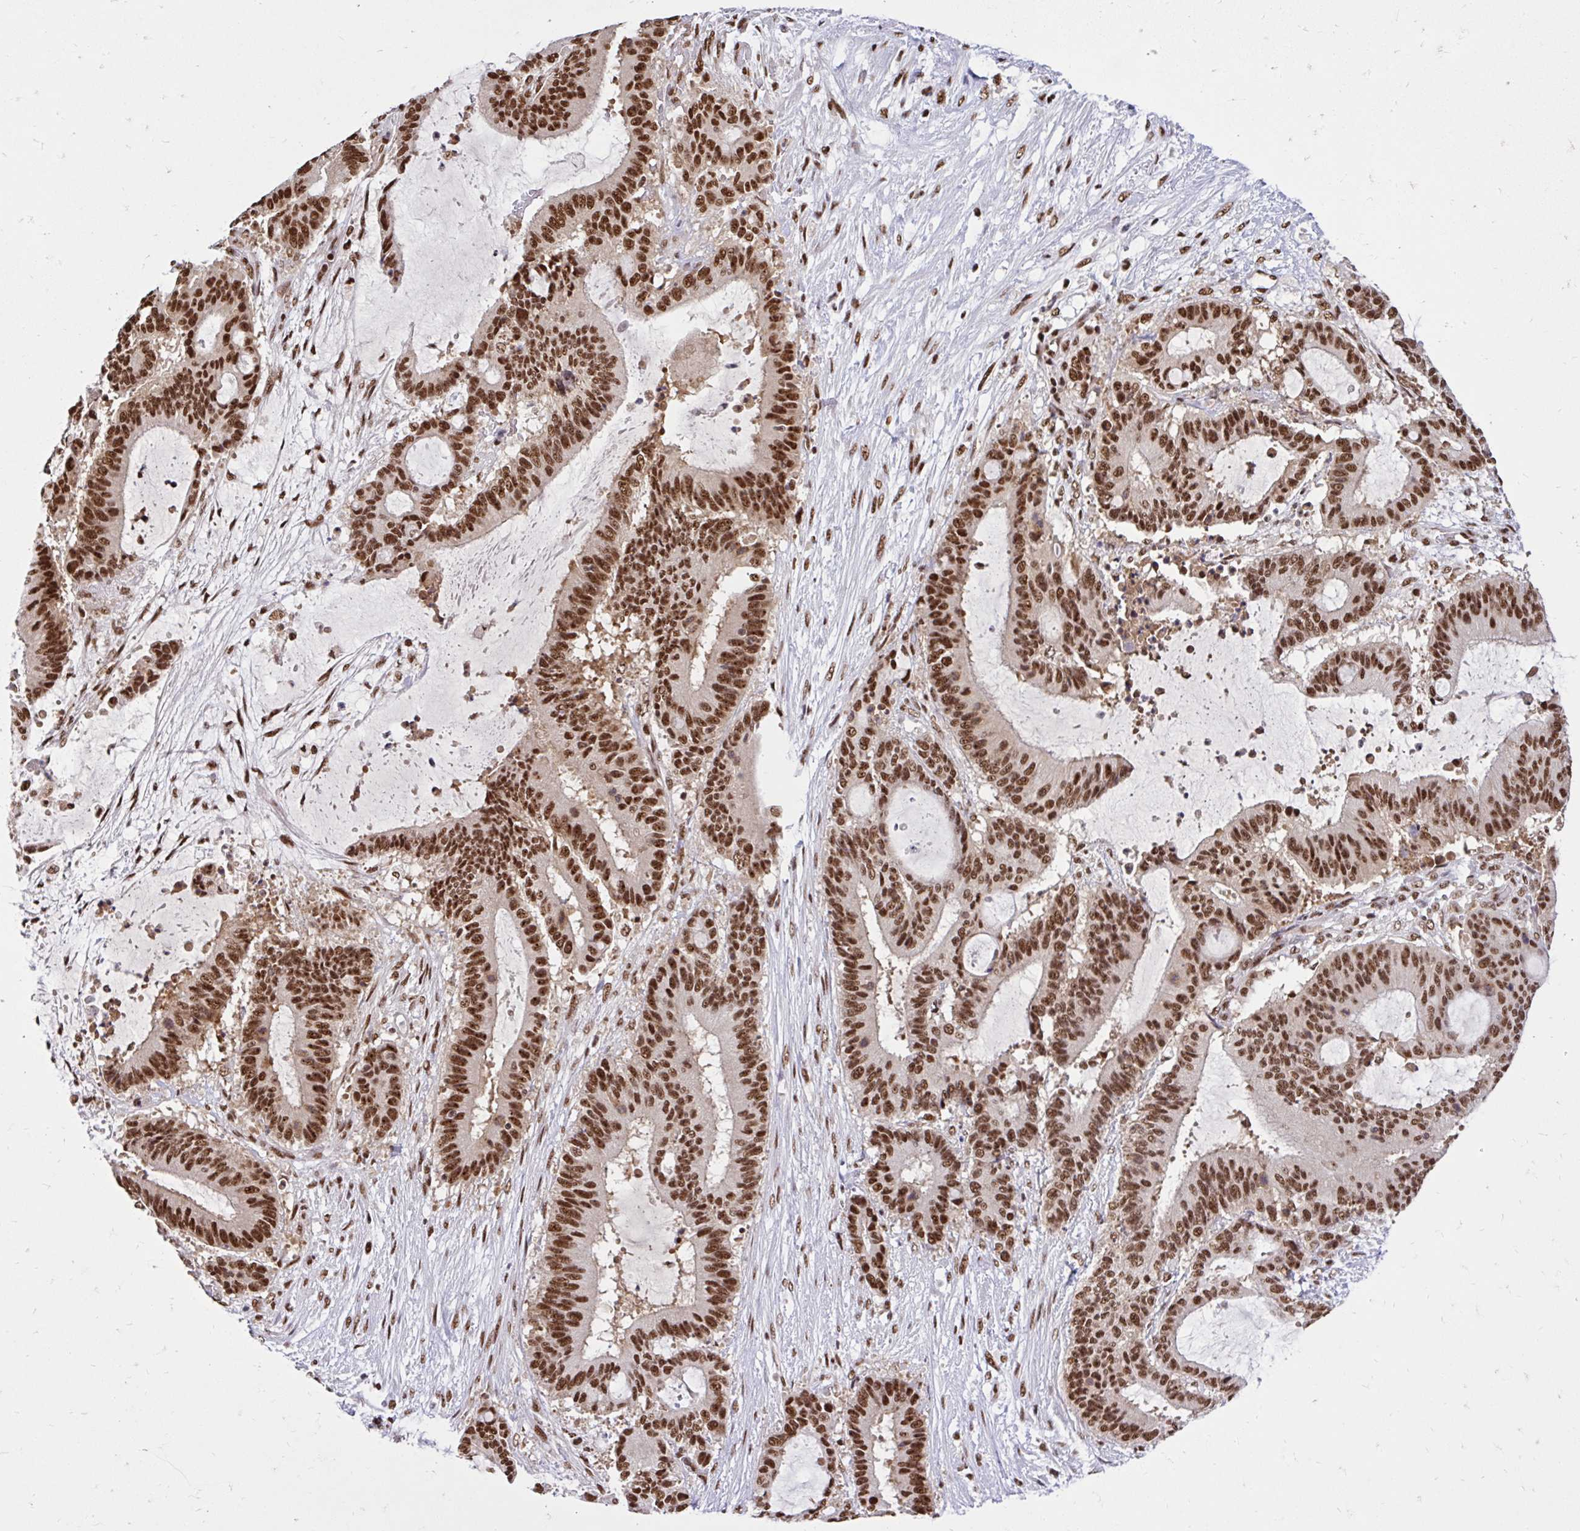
{"staining": {"intensity": "strong", "quantity": ">75%", "location": "nuclear"}, "tissue": "liver cancer", "cell_type": "Tumor cells", "image_type": "cancer", "snomed": [{"axis": "morphology", "description": "Normal tissue, NOS"}, {"axis": "morphology", "description": "Cholangiocarcinoma"}, {"axis": "topography", "description": "Liver"}, {"axis": "topography", "description": "Peripheral nerve tissue"}], "caption": "IHC staining of liver cancer, which demonstrates high levels of strong nuclear staining in approximately >75% of tumor cells indicating strong nuclear protein staining. The staining was performed using DAB (3,3'-diaminobenzidine) (brown) for protein detection and nuclei were counterstained in hematoxylin (blue).", "gene": "ABCA9", "patient": {"sex": "female", "age": 73}}